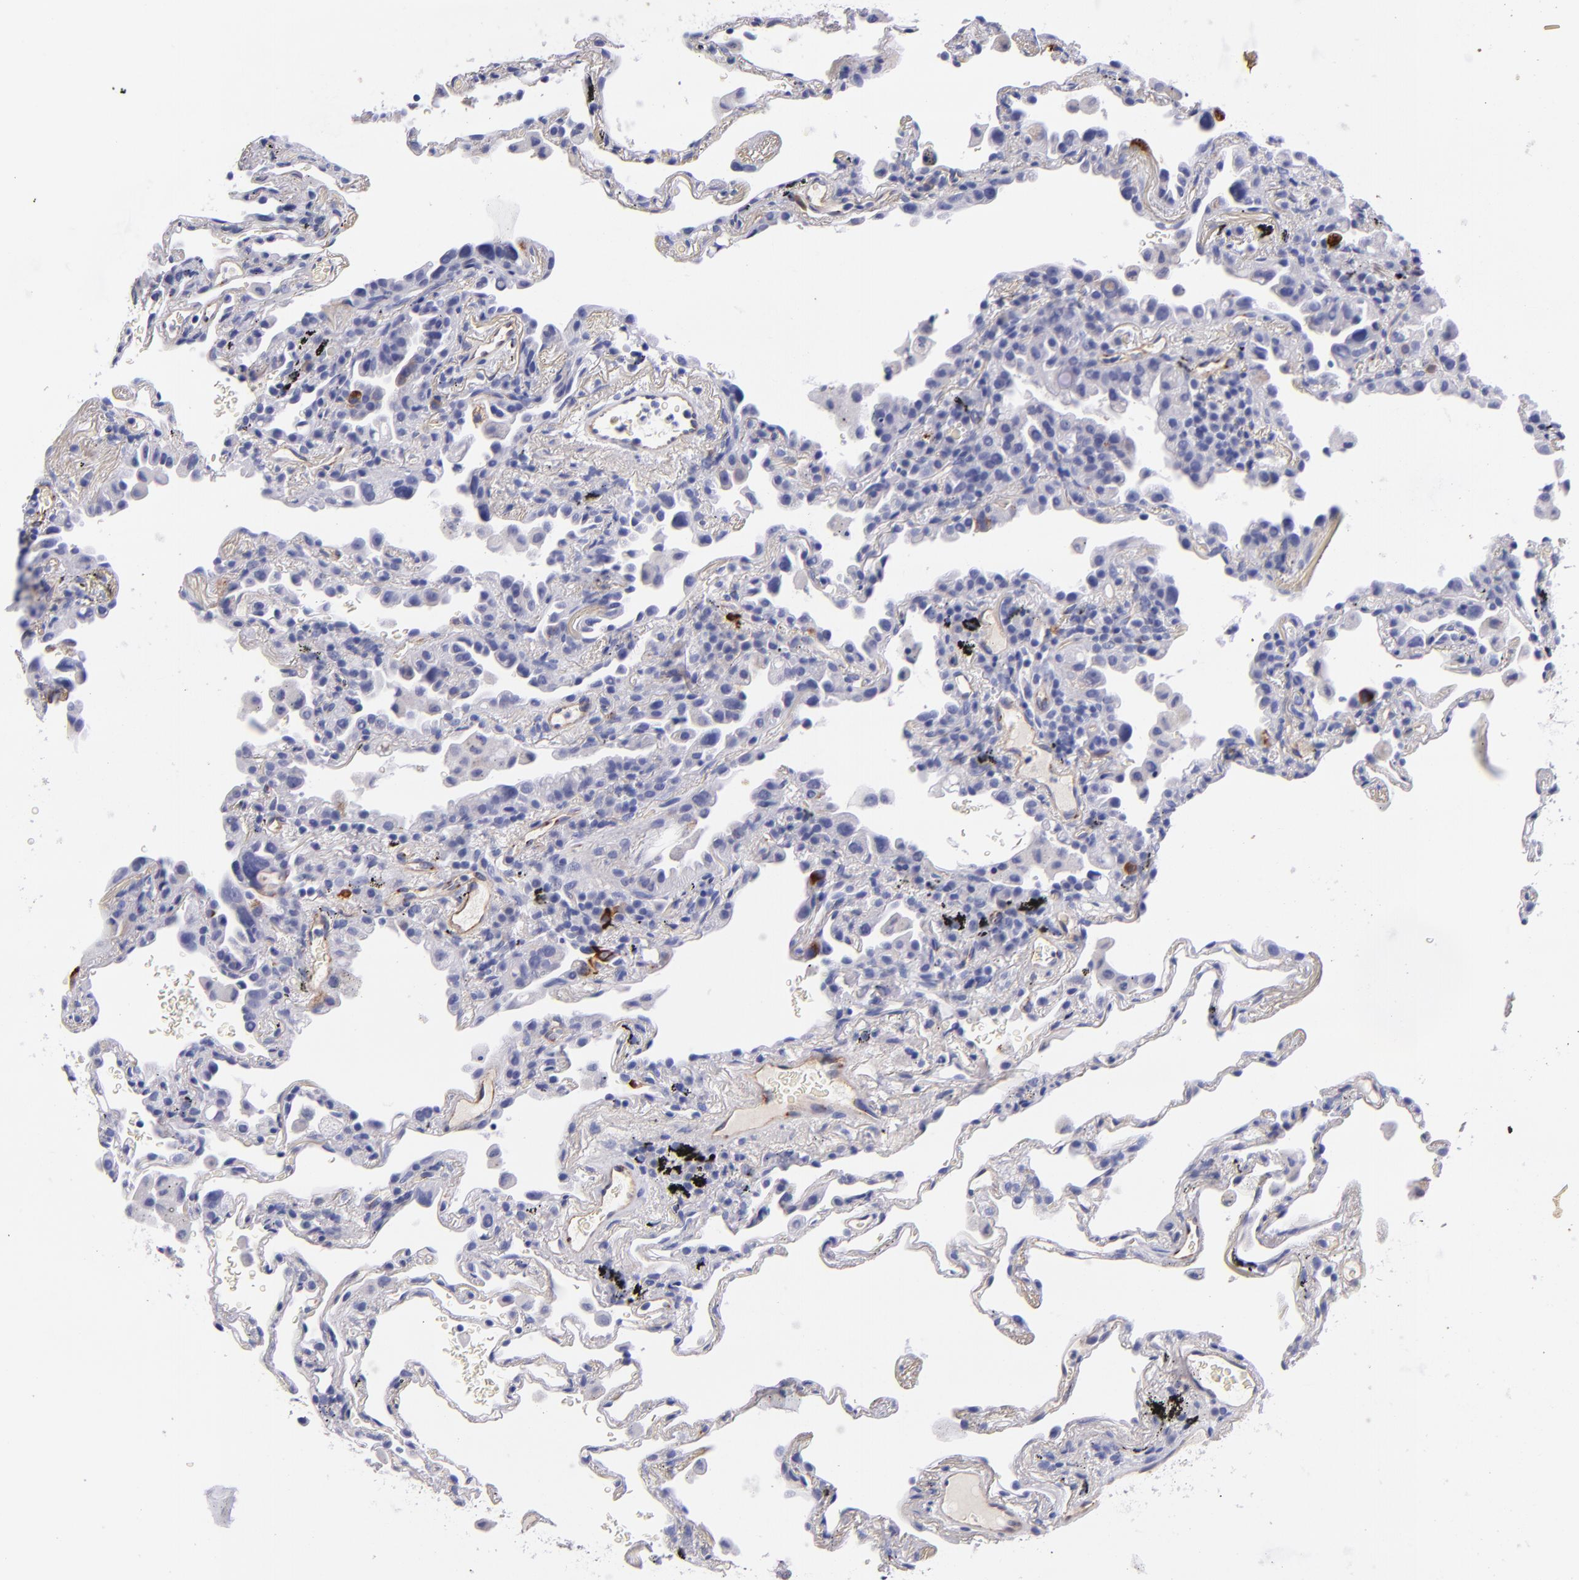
{"staining": {"intensity": "negative", "quantity": "none", "location": "none"}, "tissue": "lung", "cell_type": "Alveolar cells", "image_type": "normal", "snomed": [{"axis": "morphology", "description": "Normal tissue, NOS"}, {"axis": "morphology", "description": "Inflammation, NOS"}, {"axis": "topography", "description": "Lung"}], "caption": "A photomicrograph of lung stained for a protein reveals no brown staining in alveolar cells. (DAB IHC with hematoxylin counter stain).", "gene": "NOS3", "patient": {"sex": "male", "age": 69}}